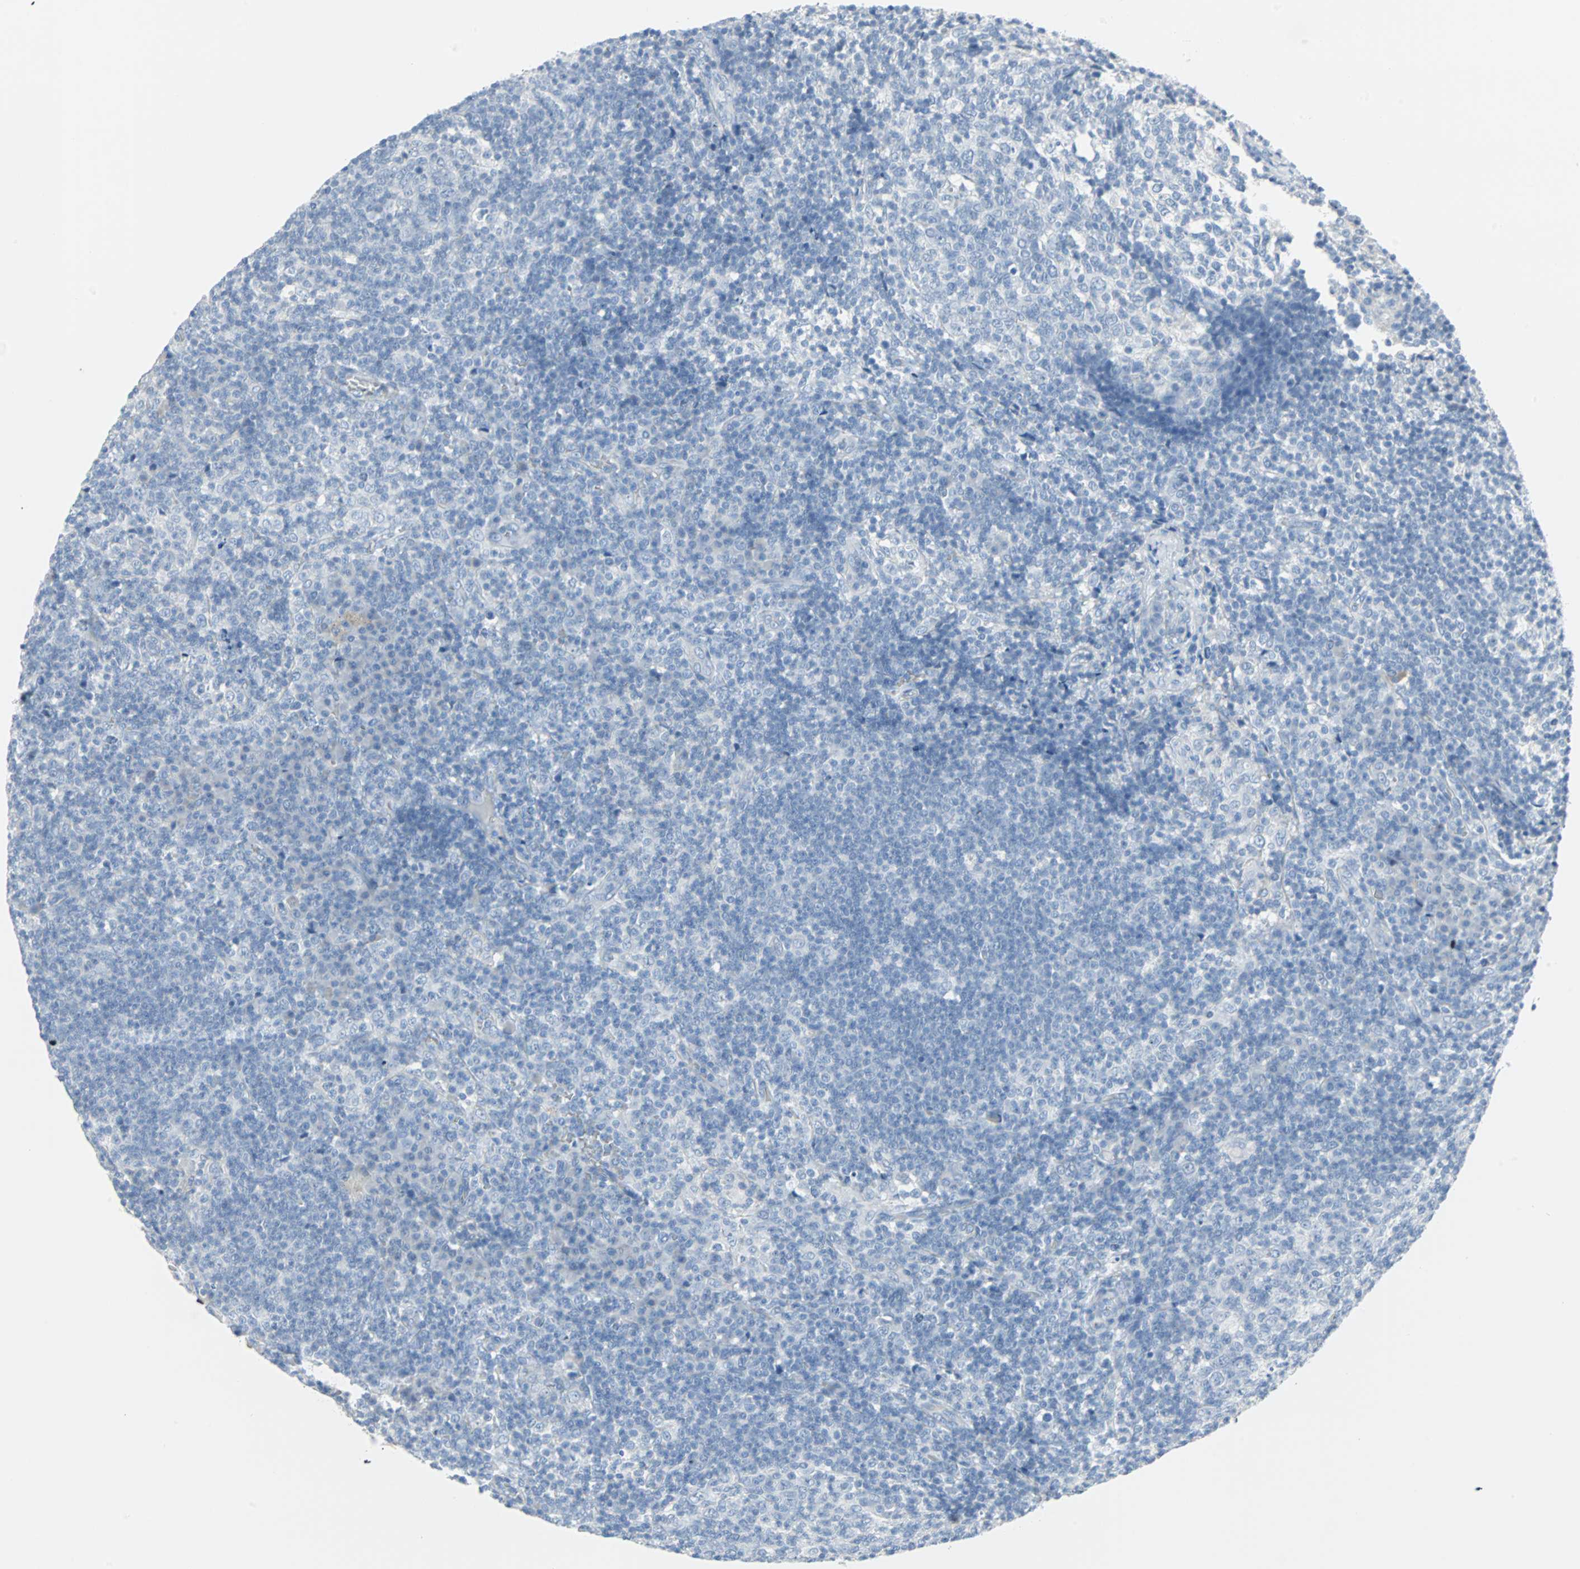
{"staining": {"intensity": "negative", "quantity": "none", "location": "none"}, "tissue": "lymph node", "cell_type": "Germinal center cells", "image_type": "normal", "snomed": [{"axis": "morphology", "description": "Normal tissue, NOS"}, {"axis": "morphology", "description": "Inflammation, NOS"}, {"axis": "topography", "description": "Lymph node"}], "caption": "The photomicrograph shows no staining of germinal center cells in normal lymph node.", "gene": "STX1A", "patient": {"sex": "male", "age": 55}}